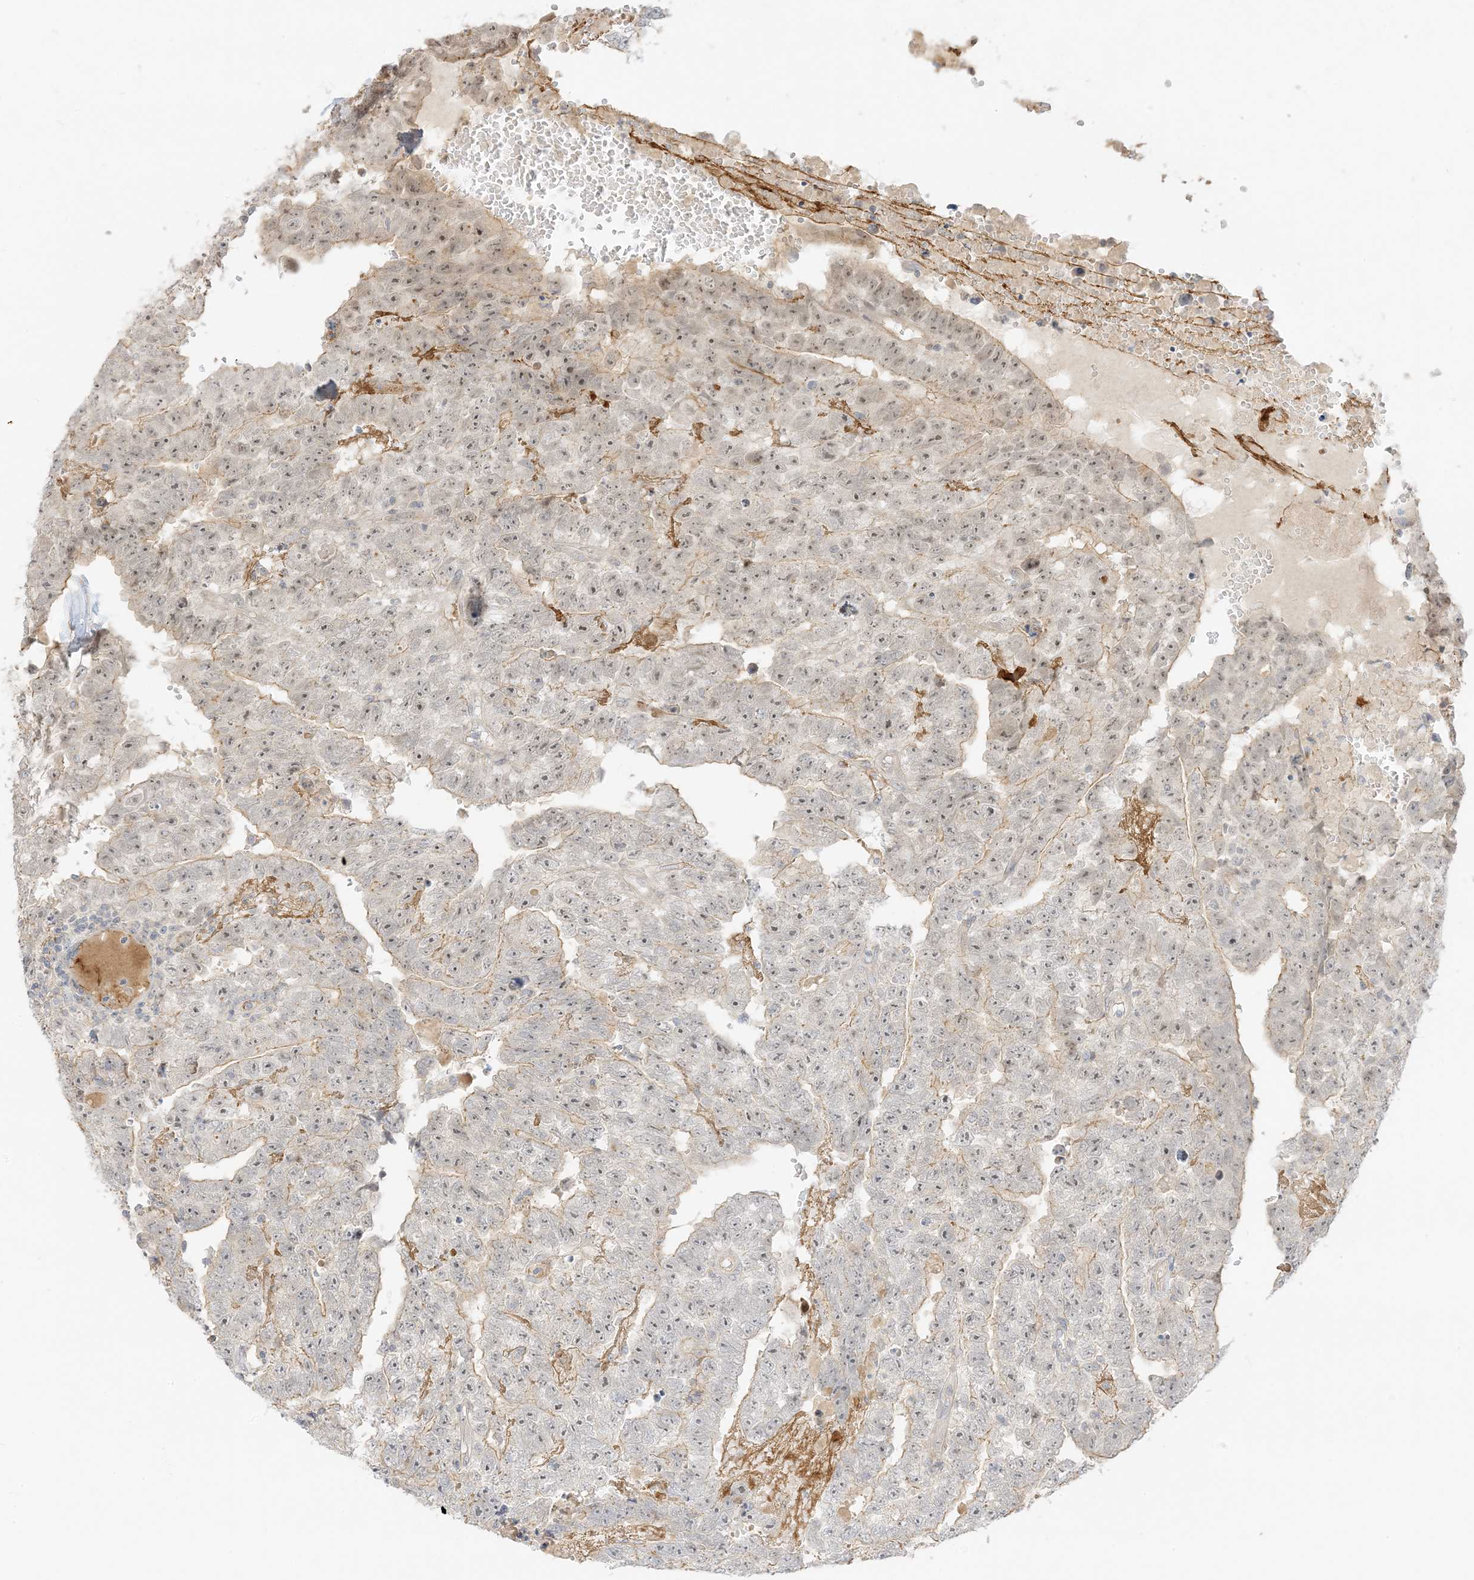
{"staining": {"intensity": "weak", "quantity": ">75%", "location": "nuclear"}, "tissue": "testis cancer", "cell_type": "Tumor cells", "image_type": "cancer", "snomed": [{"axis": "morphology", "description": "Carcinoma, Embryonal, NOS"}, {"axis": "topography", "description": "Testis"}], "caption": "Tumor cells demonstrate low levels of weak nuclear staining in about >75% of cells in human testis cancer. (IHC, brightfield microscopy, high magnification).", "gene": "ETAA1", "patient": {"sex": "male", "age": 25}}